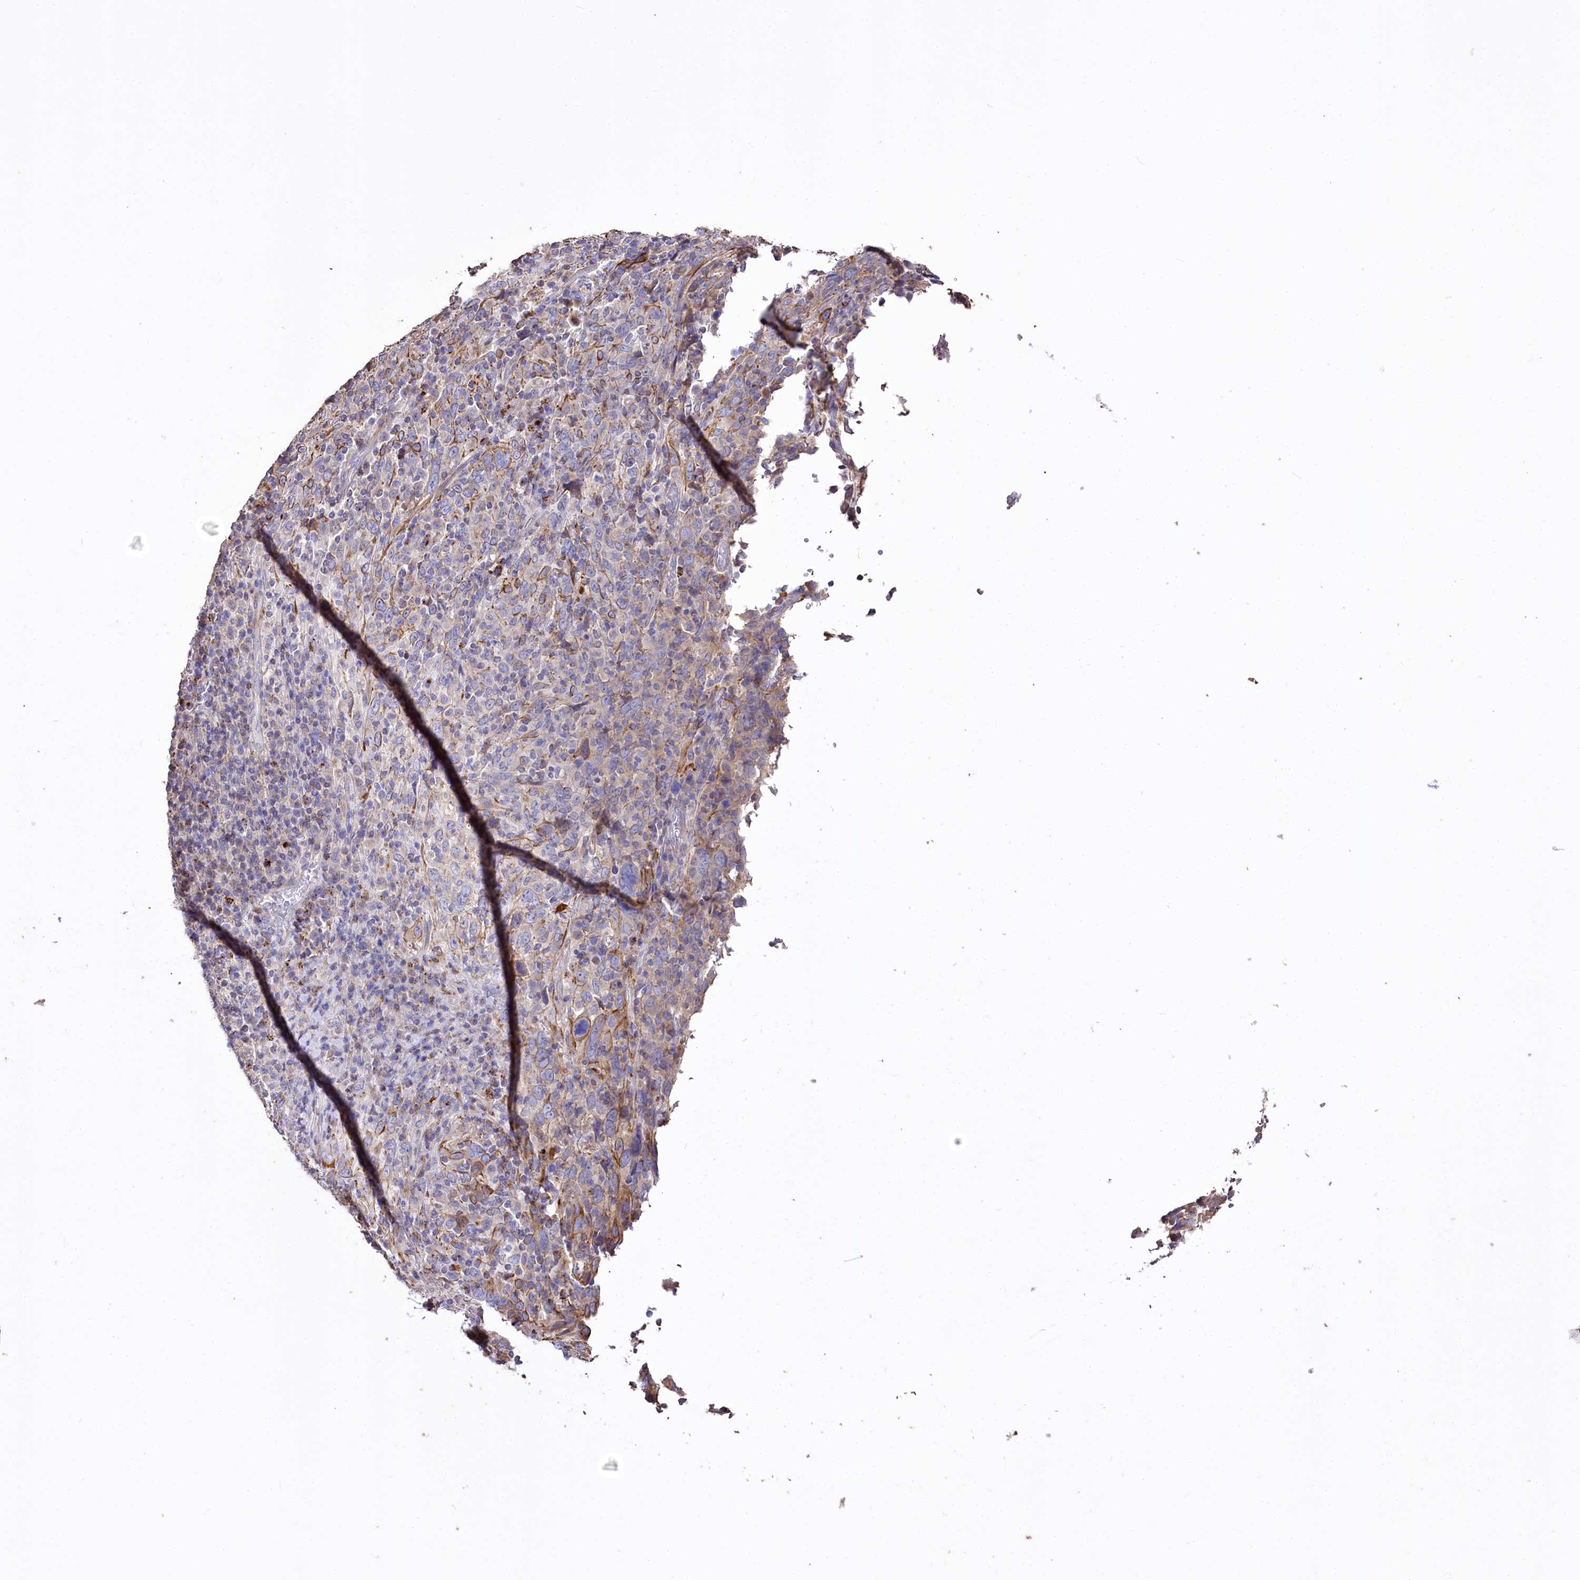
{"staining": {"intensity": "moderate", "quantity": ">75%", "location": "cytoplasmic/membranous"}, "tissue": "cervical cancer", "cell_type": "Tumor cells", "image_type": "cancer", "snomed": [{"axis": "morphology", "description": "Squamous cell carcinoma, NOS"}, {"axis": "topography", "description": "Cervix"}], "caption": "Approximately >75% of tumor cells in human cervical cancer (squamous cell carcinoma) demonstrate moderate cytoplasmic/membranous protein expression as visualized by brown immunohistochemical staining.", "gene": "PTER", "patient": {"sex": "female", "age": 46}}